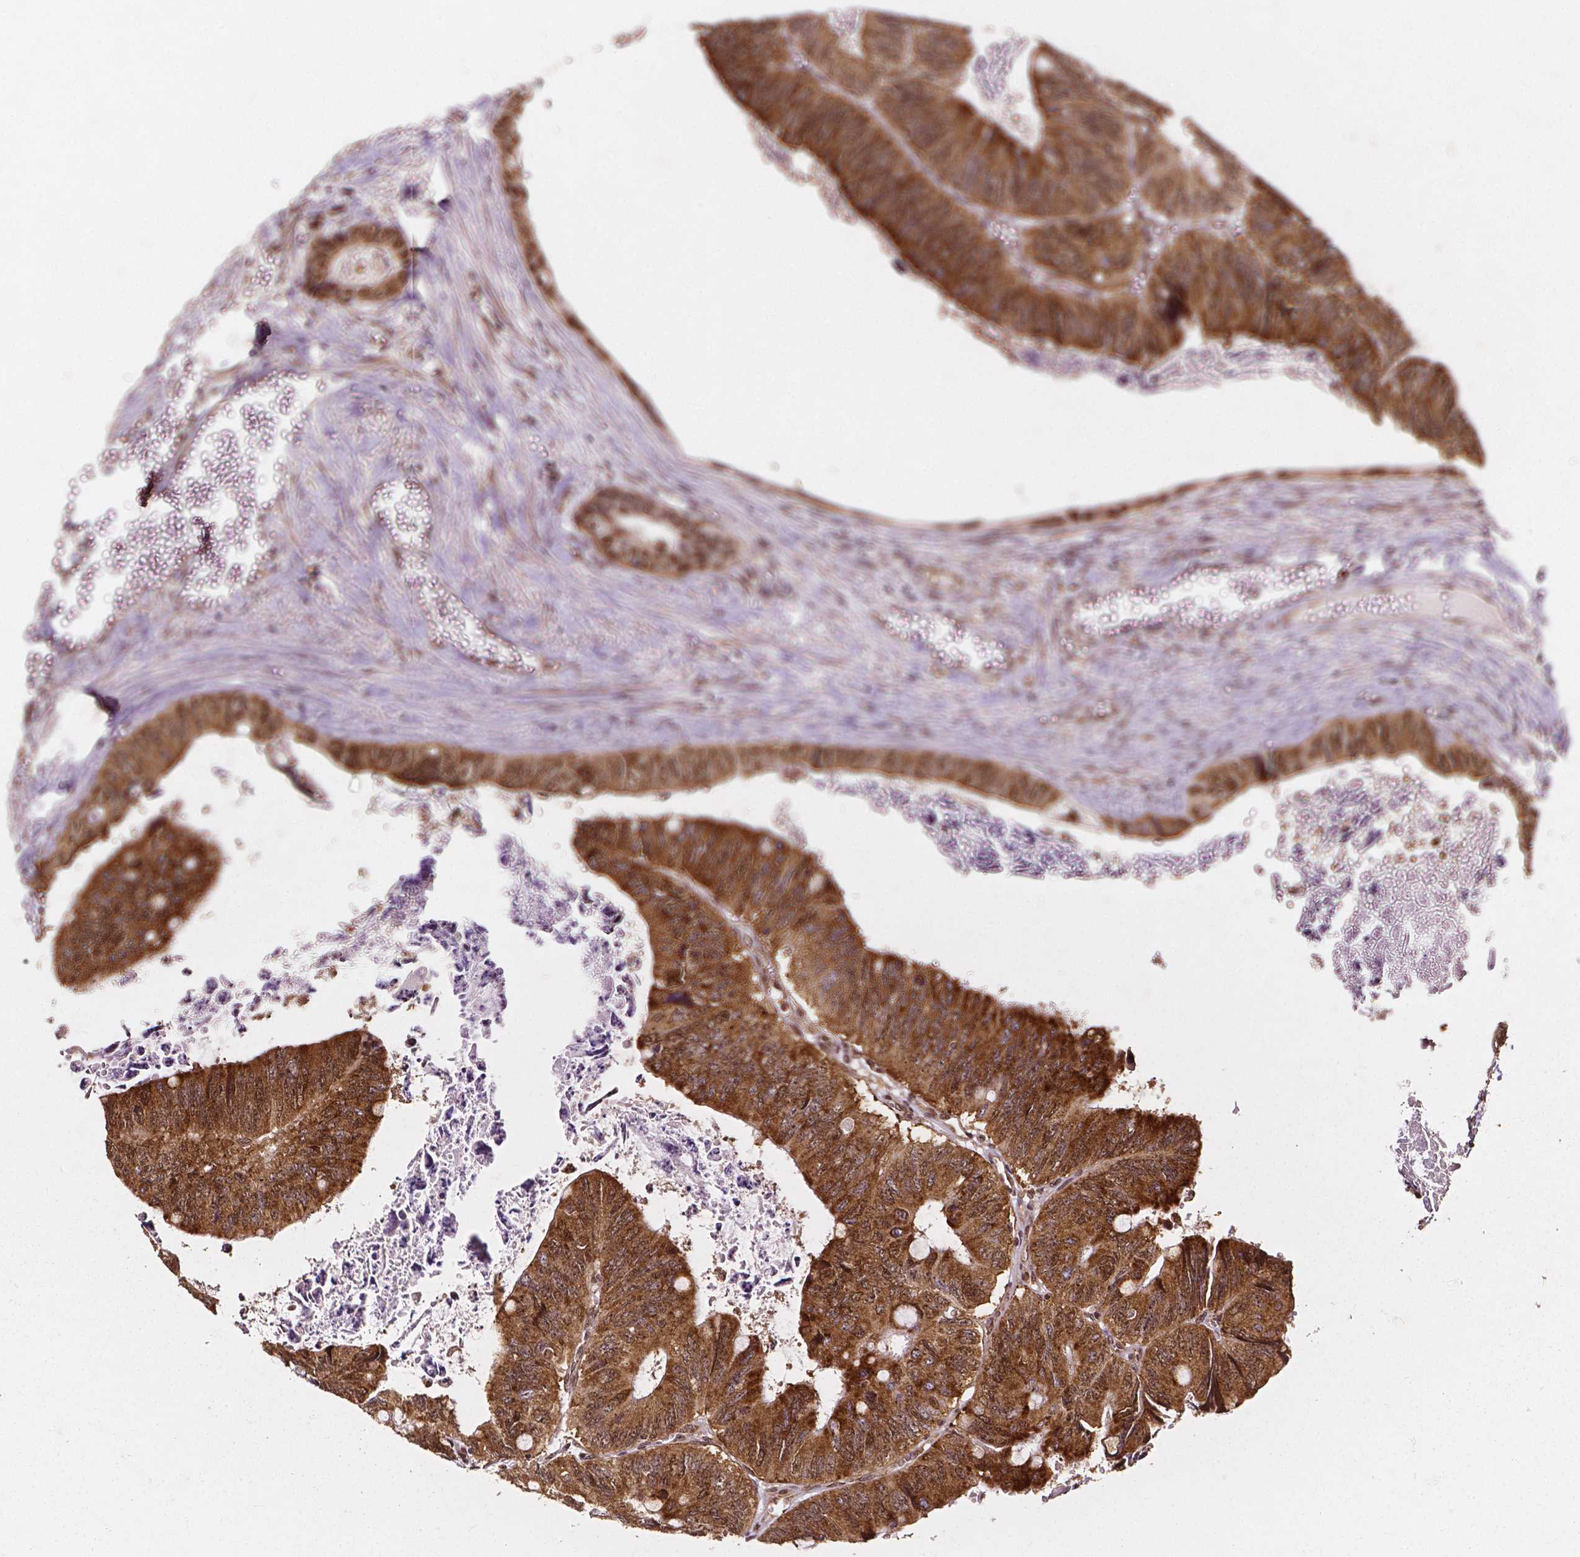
{"staining": {"intensity": "moderate", "quantity": ">75%", "location": "cytoplasmic/membranous"}, "tissue": "colorectal cancer", "cell_type": "Tumor cells", "image_type": "cancer", "snomed": [{"axis": "morphology", "description": "Adenocarcinoma, NOS"}, {"axis": "topography", "description": "Colon"}], "caption": "Colorectal cancer (adenocarcinoma) stained with DAB (3,3'-diaminobenzidine) IHC exhibits medium levels of moderate cytoplasmic/membranous positivity in approximately >75% of tumor cells.", "gene": "SMN1", "patient": {"sex": "female", "age": 84}}